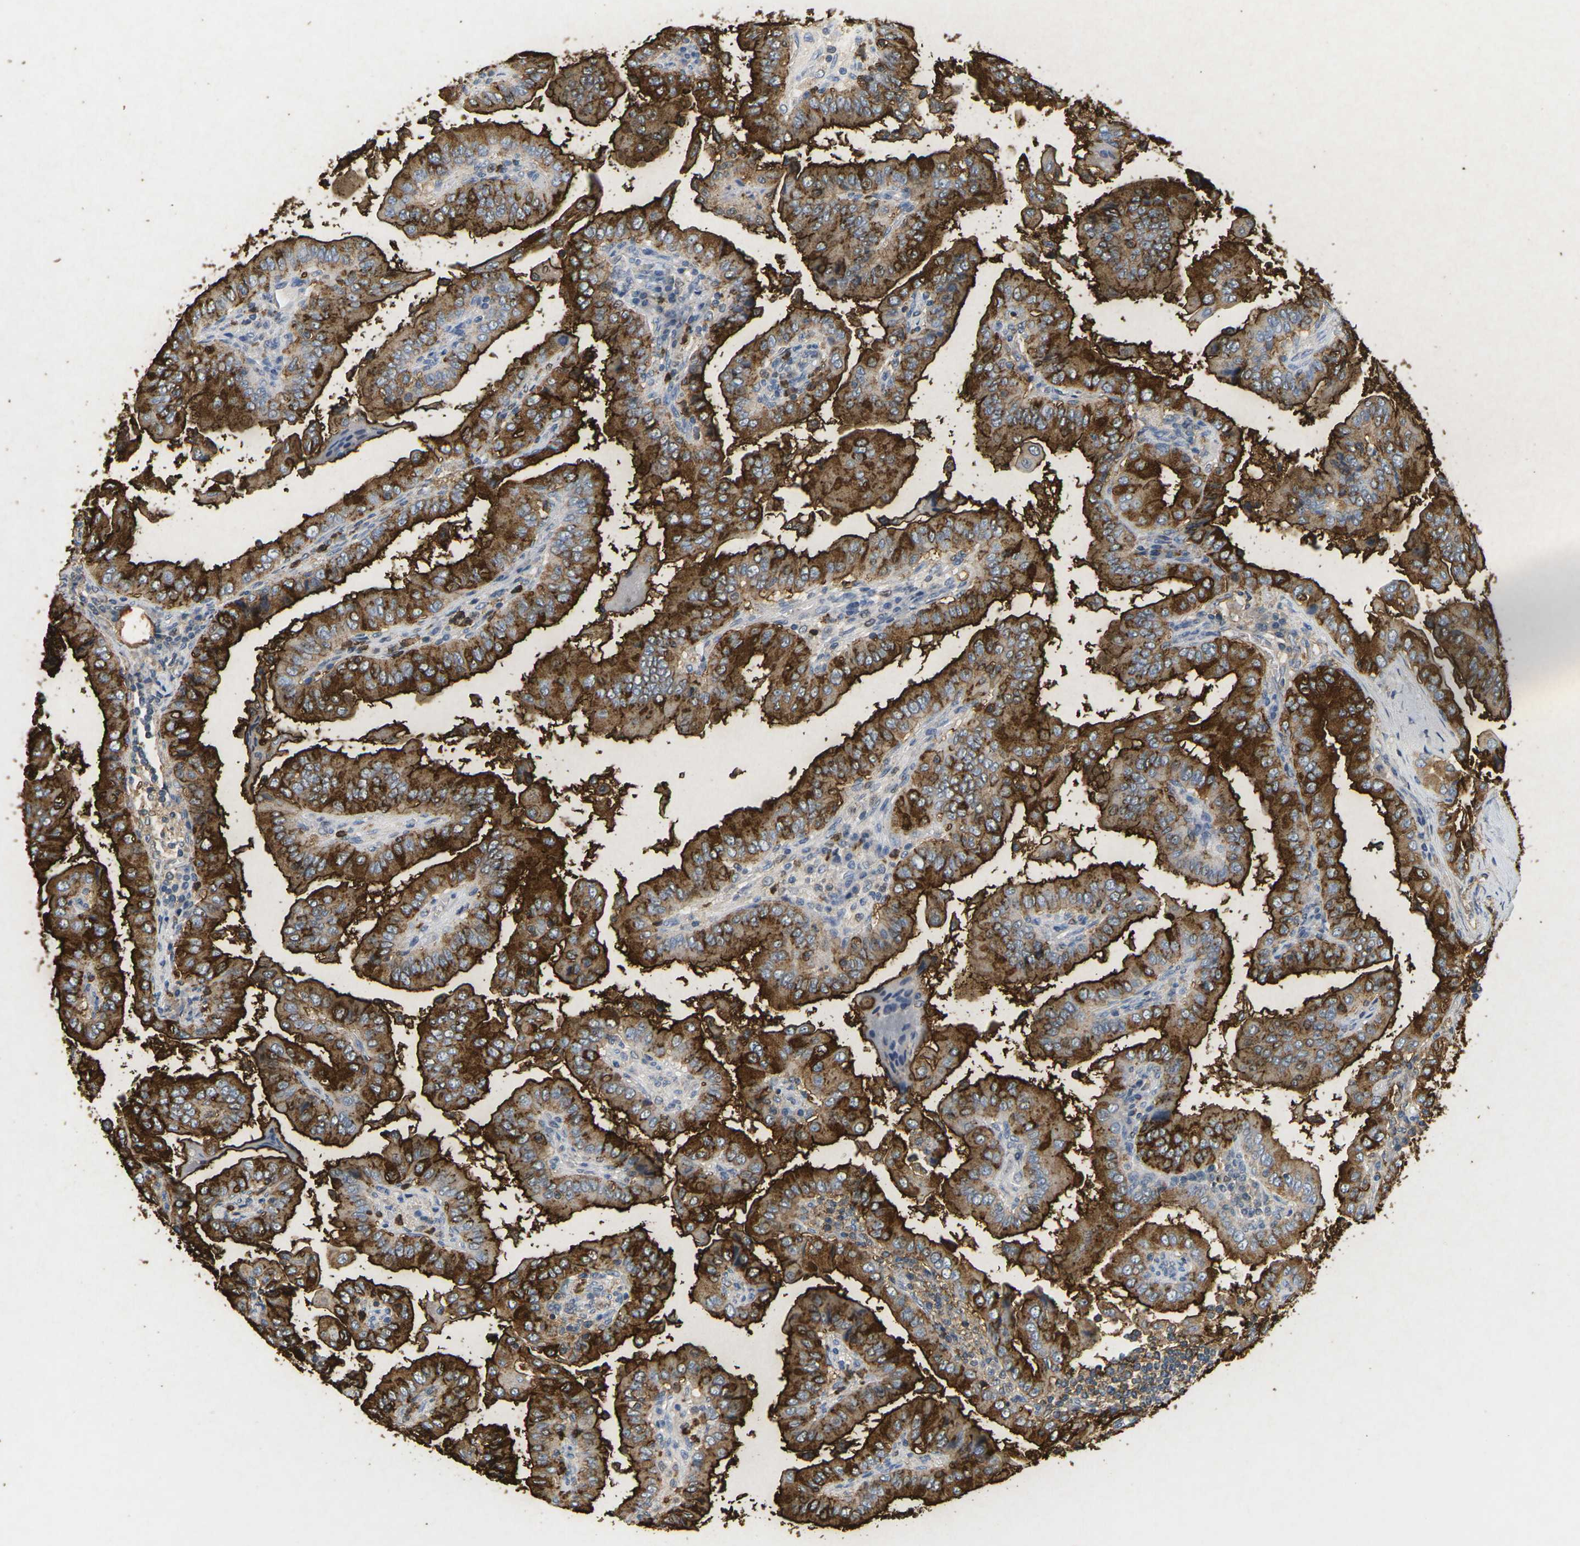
{"staining": {"intensity": "strong", "quantity": ">75%", "location": "cytoplasmic/membranous"}, "tissue": "thyroid cancer", "cell_type": "Tumor cells", "image_type": "cancer", "snomed": [{"axis": "morphology", "description": "Papillary adenocarcinoma, NOS"}, {"axis": "topography", "description": "Thyroid gland"}], "caption": "Tumor cells show strong cytoplasmic/membranous positivity in about >75% of cells in thyroid cancer. (Stains: DAB in brown, nuclei in blue, Microscopy: brightfield microscopy at high magnification).", "gene": "ADM", "patient": {"sex": "male", "age": 33}}